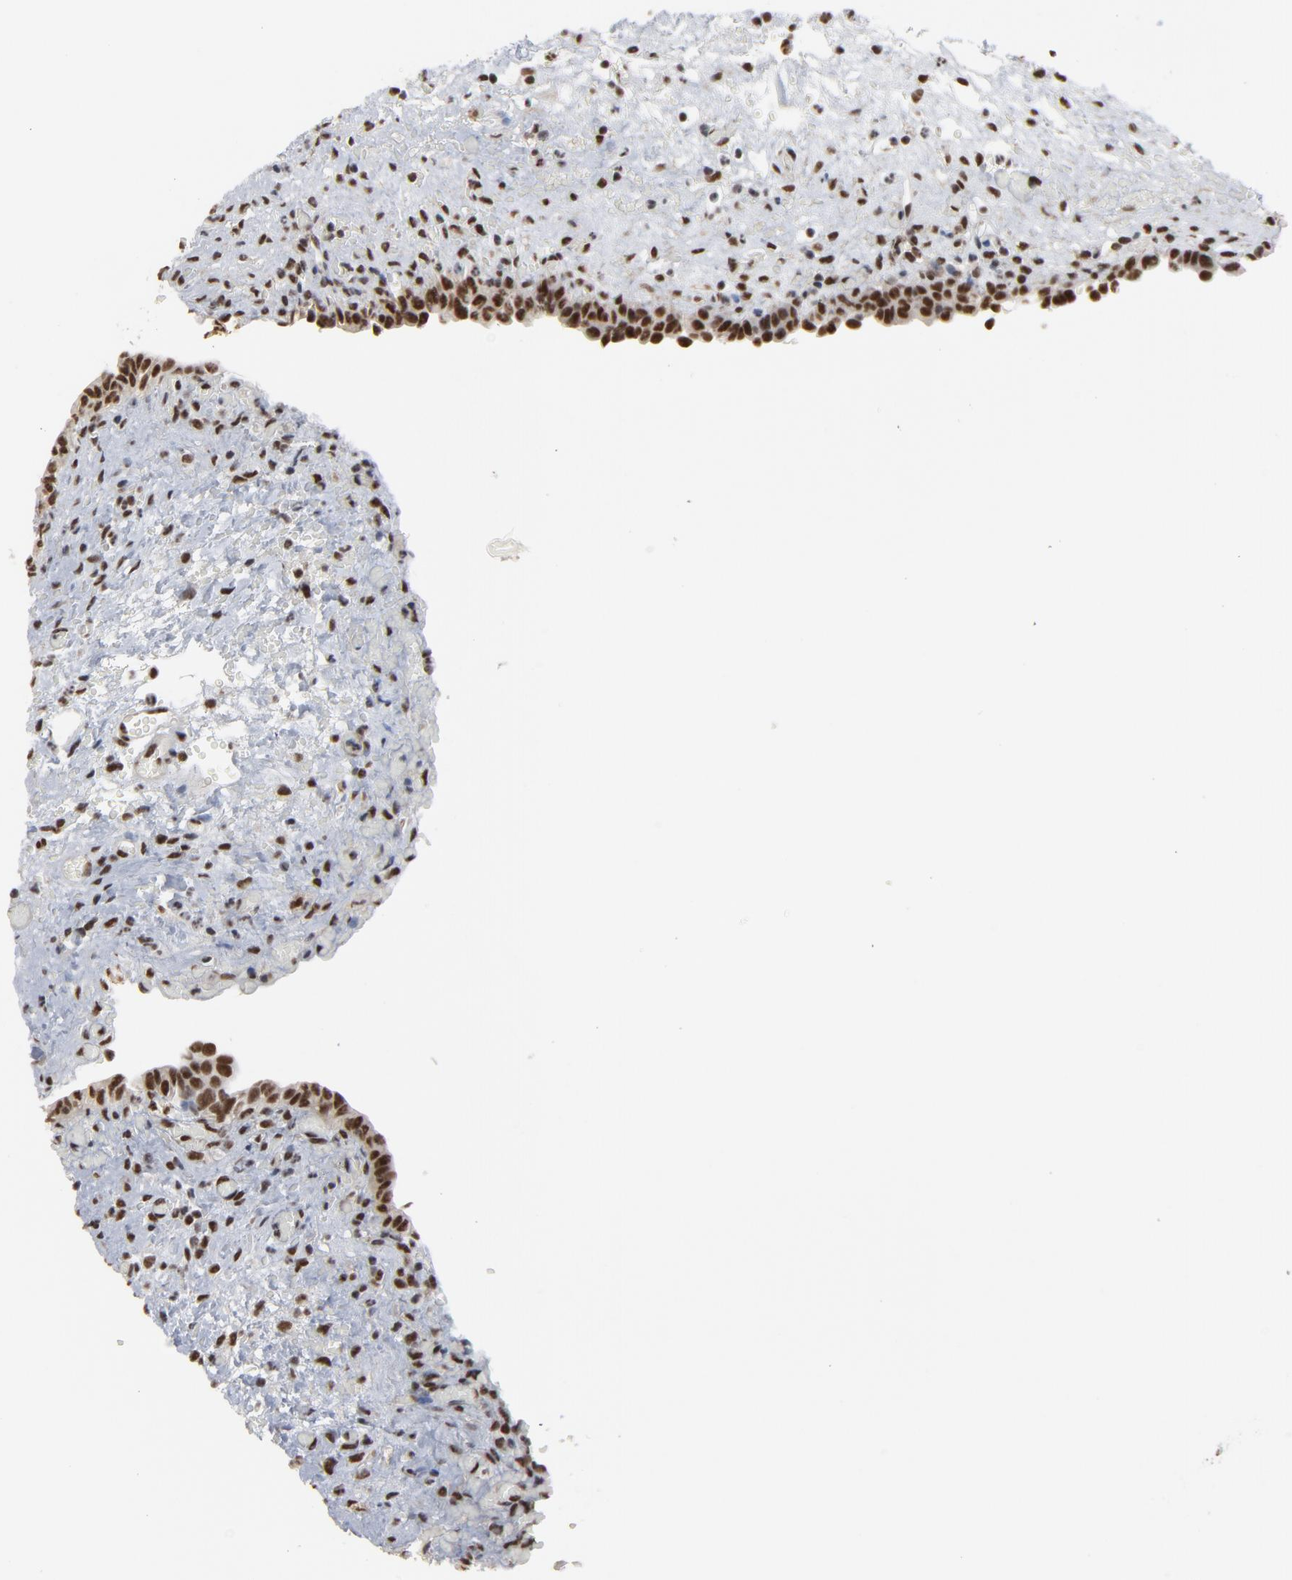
{"staining": {"intensity": "strong", "quantity": ">75%", "location": "nuclear"}, "tissue": "urinary bladder", "cell_type": "Urothelial cells", "image_type": "normal", "snomed": [{"axis": "morphology", "description": "Normal tissue, NOS"}, {"axis": "morphology", "description": "Dysplasia, NOS"}, {"axis": "topography", "description": "Urinary bladder"}], "caption": "High-power microscopy captured an immunohistochemistry (IHC) photomicrograph of unremarkable urinary bladder, revealing strong nuclear positivity in approximately >75% of urothelial cells. The protein is stained brown, and the nuclei are stained in blue (DAB (3,3'-diaminobenzidine) IHC with brightfield microscopy, high magnification).", "gene": "MRE11", "patient": {"sex": "male", "age": 35}}